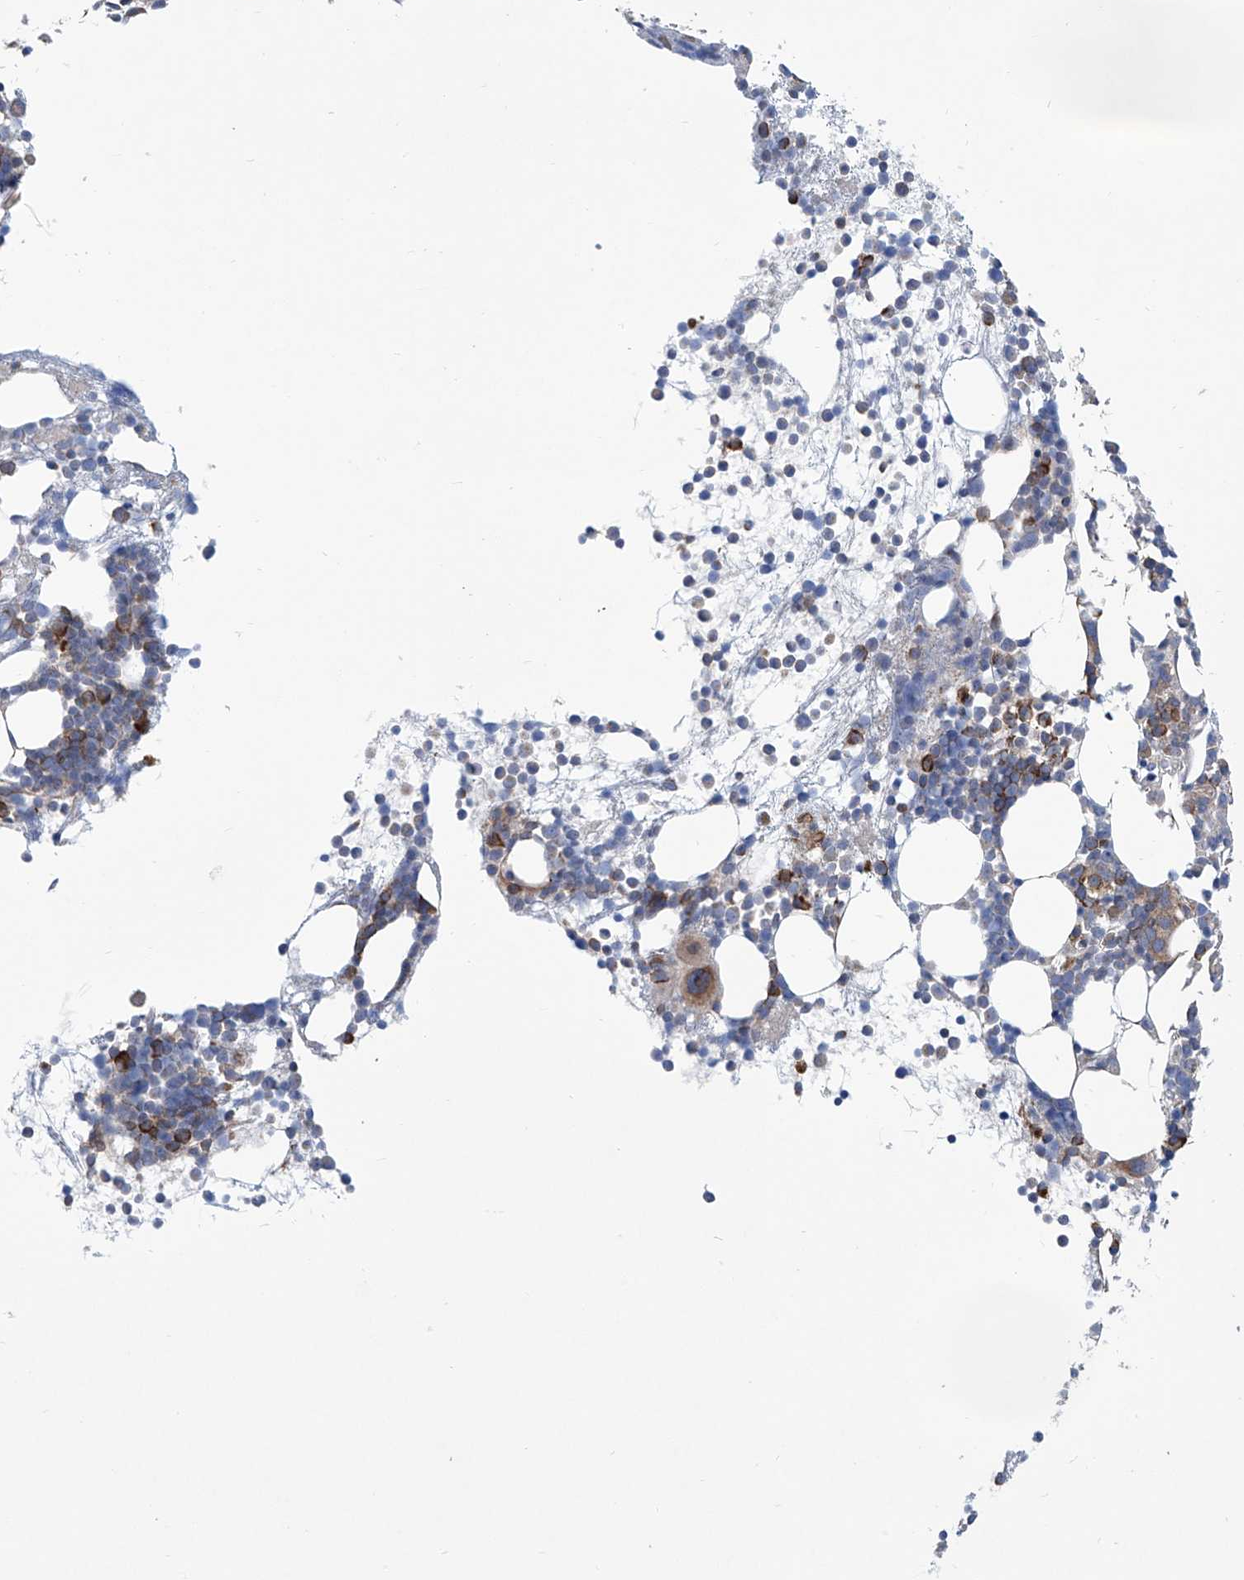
{"staining": {"intensity": "moderate", "quantity": "<25%", "location": "cytoplasmic/membranous"}, "tissue": "bone marrow", "cell_type": "Hematopoietic cells", "image_type": "normal", "snomed": [{"axis": "morphology", "description": "Normal tissue, NOS"}, {"axis": "topography", "description": "Bone marrow"}], "caption": "Hematopoietic cells reveal low levels of moderate cytoplasmic/membranous positivity in approximately <25% of cells in normal human bone marrow. (Stains: DAB (3,3'-diaminobenzidine) in brown, nuclei in blue, Microscopy: brightfield microscopy at high magnification).", "gene": "SENP2", "patient": {"sex": "female", "age": 57}}